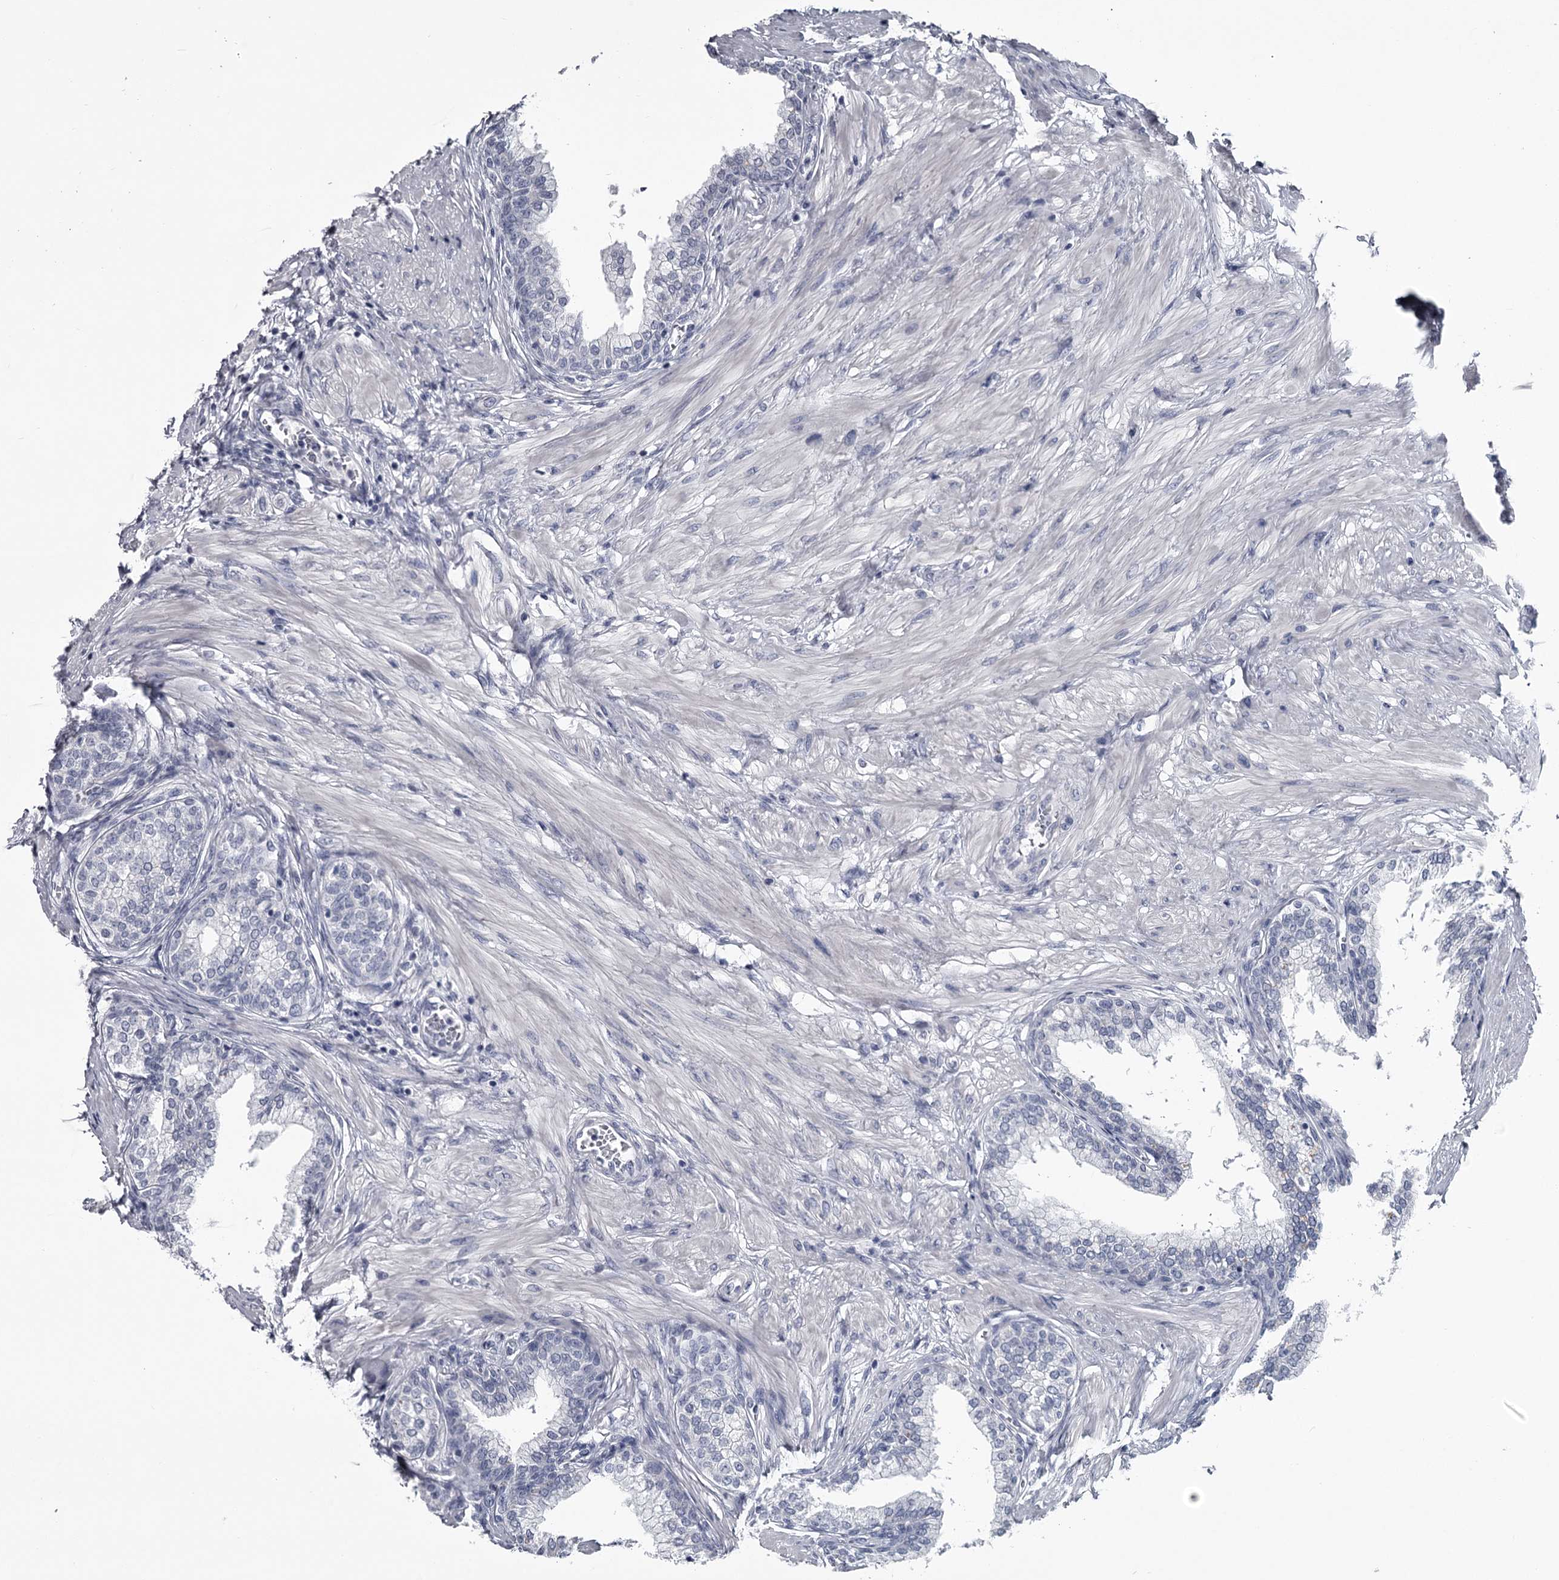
{"staining": {"intensity": "negative", "quantity": "none", "location": "none"}, "tissue": "prostate", "cell_type": "Glandular cells", "image_type": "normal", "snomed": [{"axis": "morphology", "description": "Normal tissue, NOS"}, {"axis": "morphology", "description": "Urothelial carcinoma, Low grade"}, {"axis": "topography", "description": "Urinary bladder"}, {"axis": "topography", "description": "Prostate"}], "caption": "This histopathology image is of unremarkable prostate stained with immunohistochemistry to label a protein in brown with the nuclei are counter-stained blue. There is no positivity in glandular cells. Brightfield microscopy of IHC stained with DAB (3,3'-diaminobenzidine) (brown) and hematoxylin (blue), captured at high magnification.", "gene": "DAO", "patient": {"sex": "male", "age": 60}}